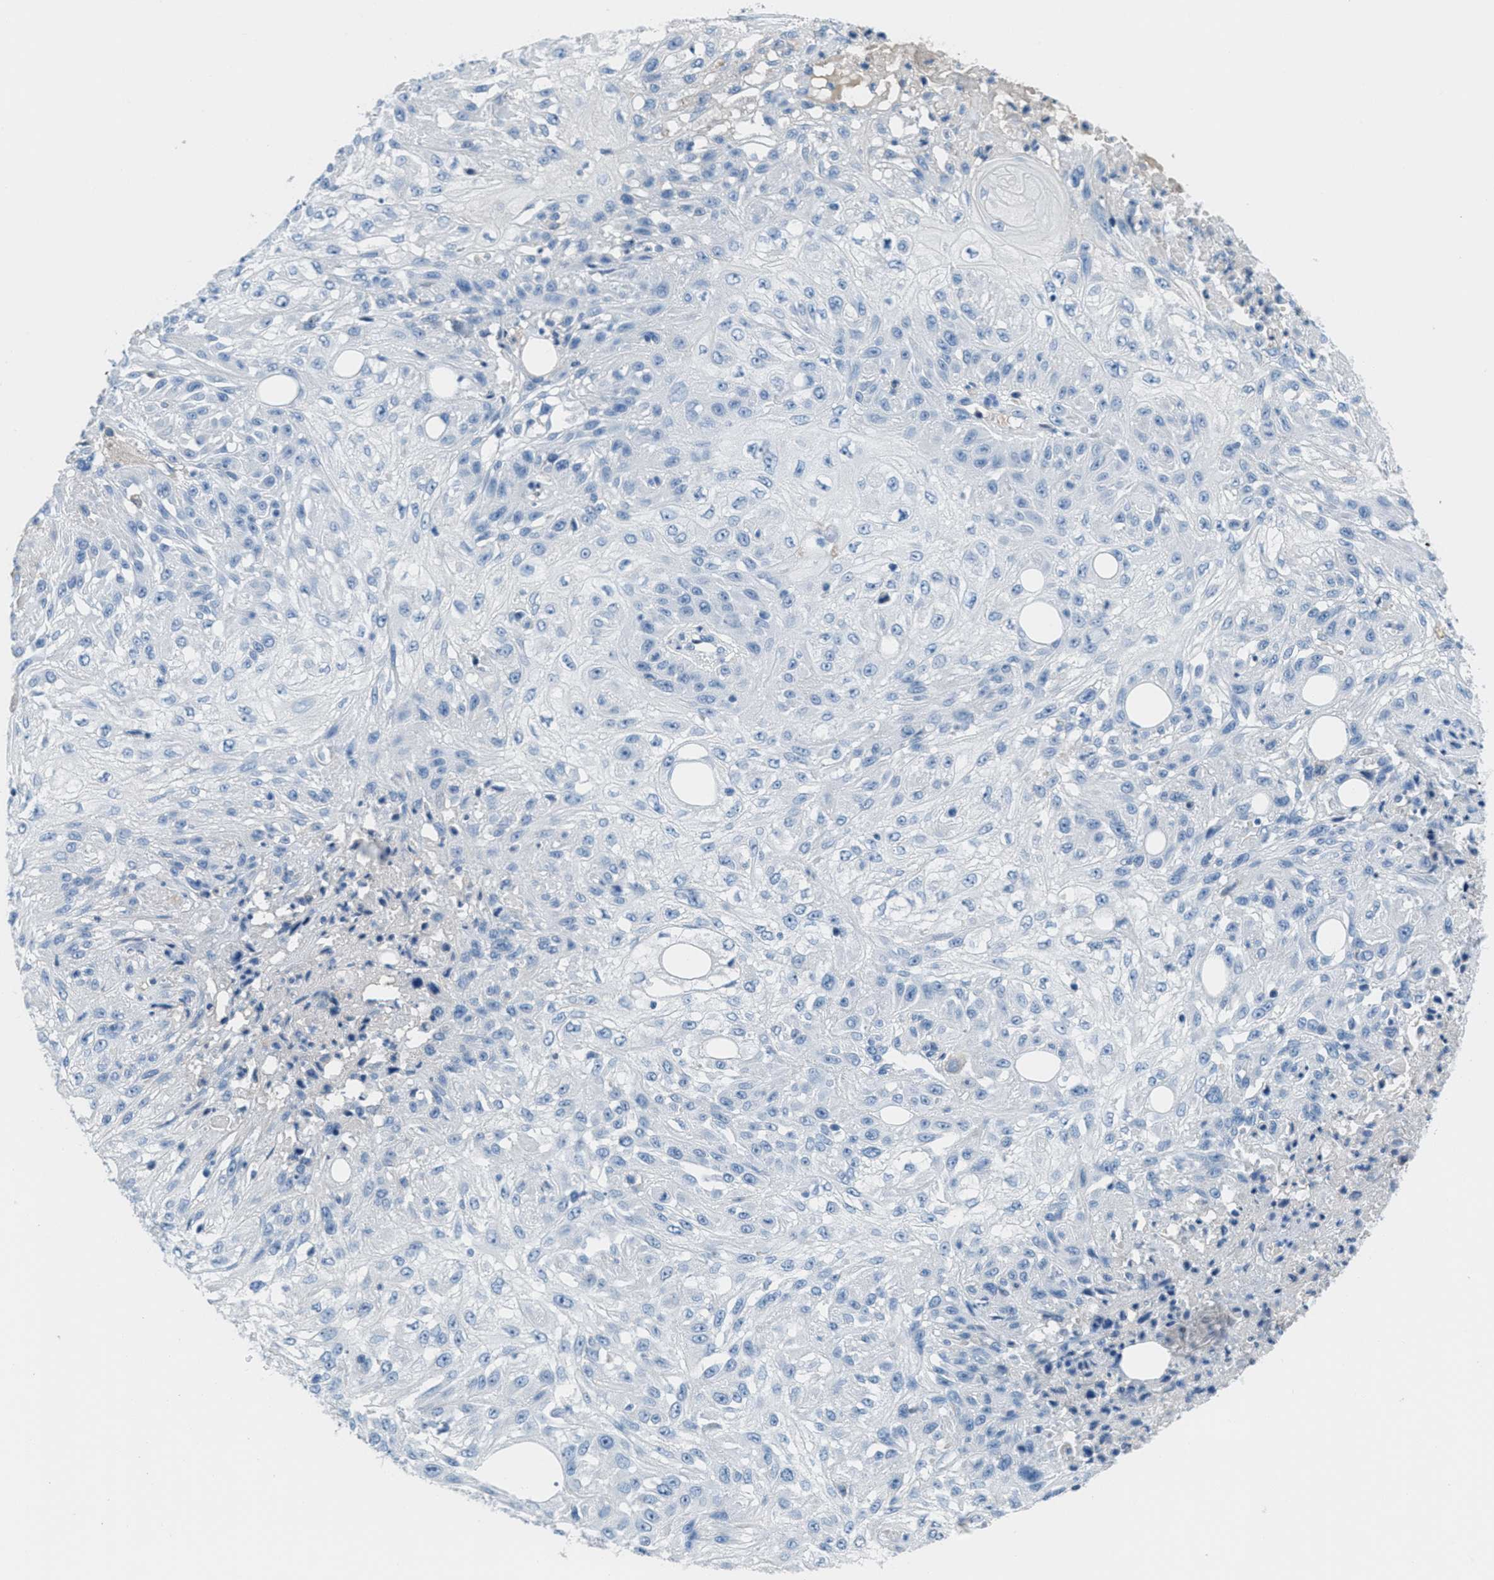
{"staining": {"intensity": "negative", "quantity": "none", "location": "none"}, "tissue": "skin cancer", "cell_type": "Tumor cells", "image_type": "cancer", "snomed": [{"axis": "morphology", "description": "Squamous cell carcinoma, NOS"}, {"axis": "morphology", "description": "Squamous cell carcinoma, metastatic, NOS"}, {"axis": "topography", "description": "Skin"}, {"axis": "topography", "description": "Lymph node"}], "caption": "This is an immunohistochemistry (IHC) micrograph of skin metastatic squamous cell carcinoma. There is no expression in tumor cells.", "gene": "MGARP", "patient": {"sex": "male", "age": 75}}